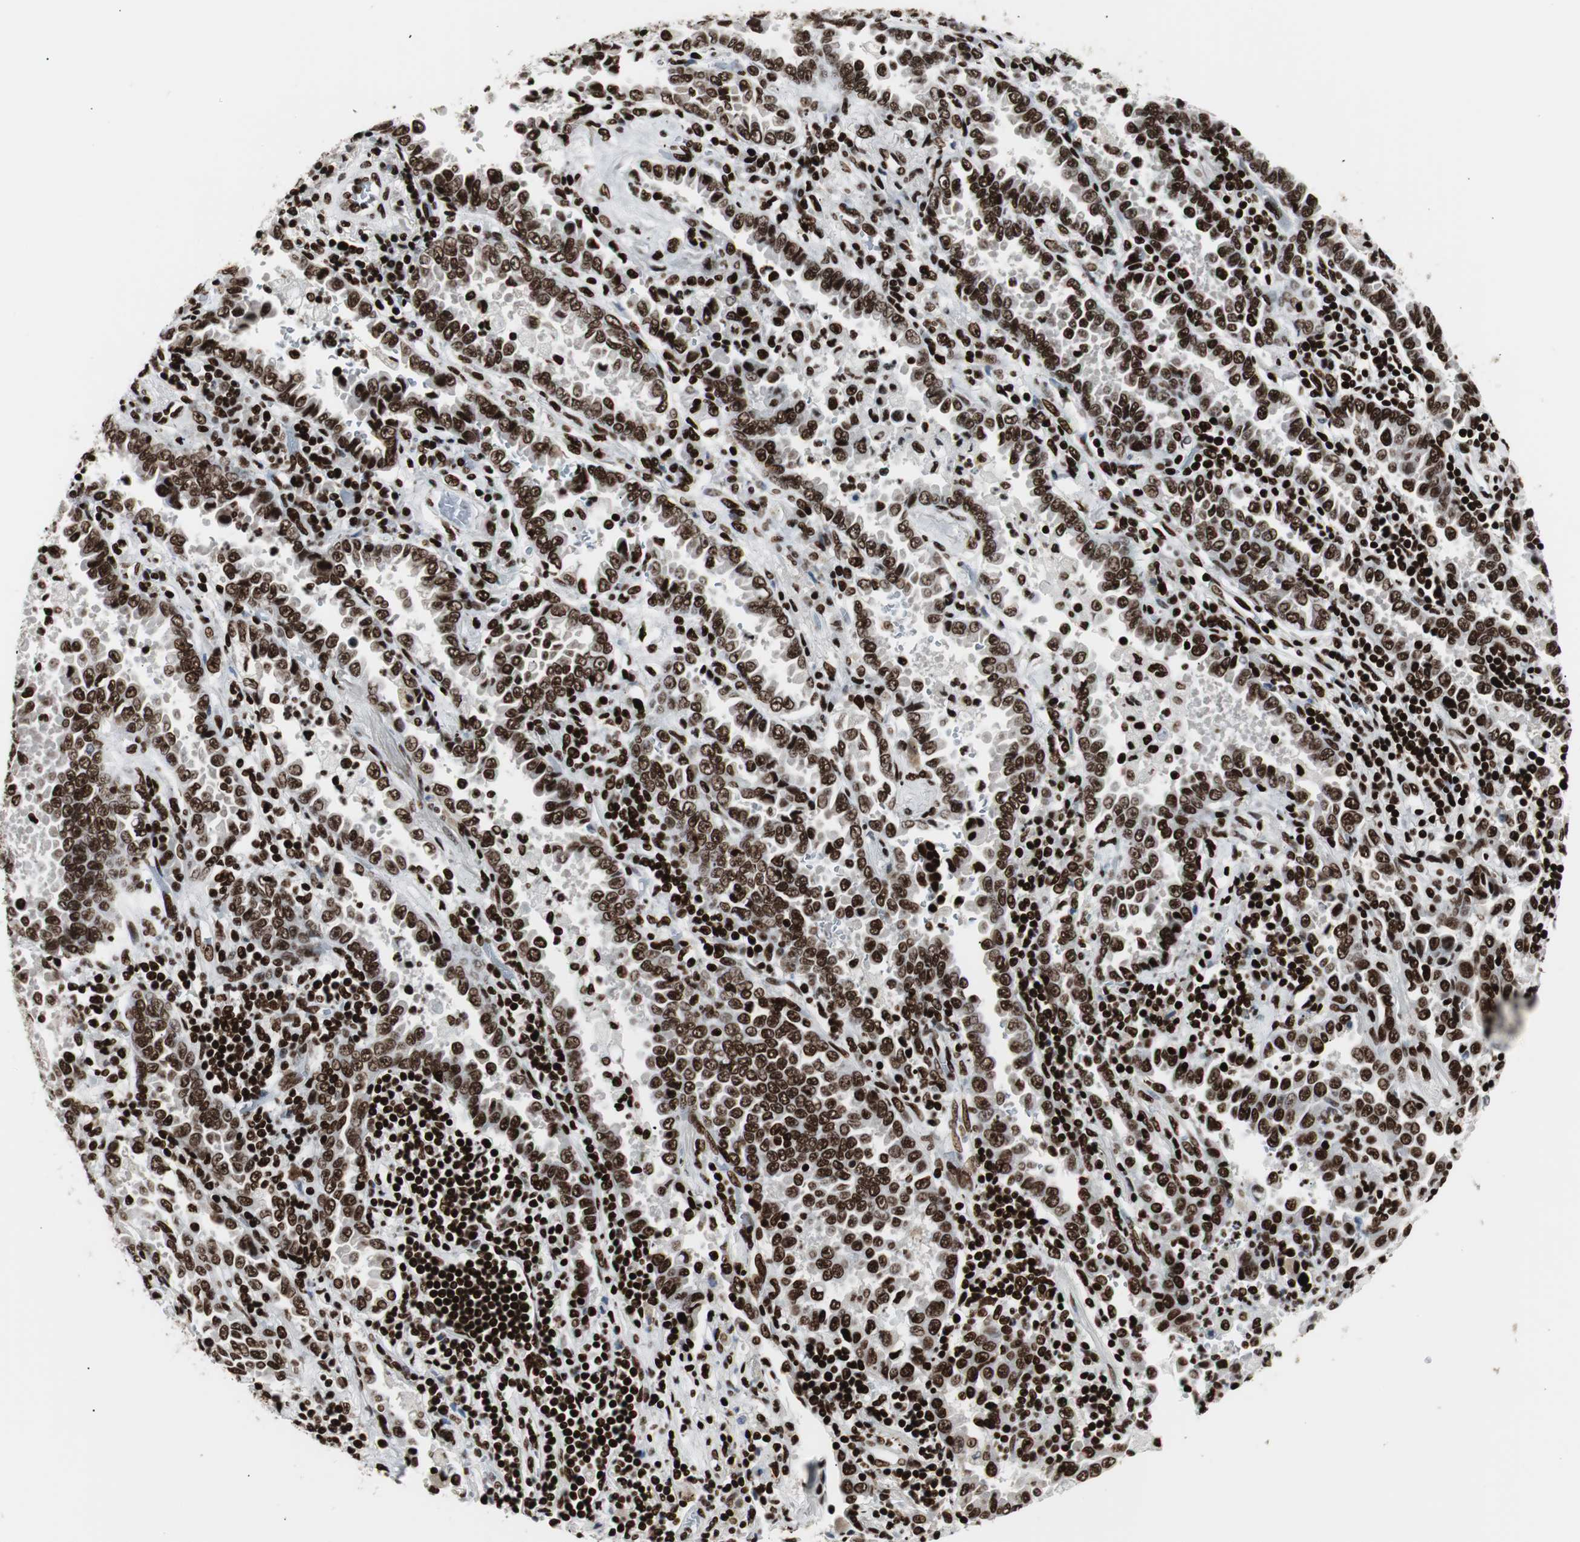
{"staining": {"intensity": "strong", "quantity": ">75%", "location": "nuclear"}, "tissue": "lung cancer", "cell_type": "Tumor cells", "image_type": "cancer", "snomed": [{"axis": "morphology", "description": "Normal tissue, NOS"}, {"axis": "morphology", "description": "Inflammation, NOS"}, {"axis": "morphology", "description": "Adenocarcinoma, NOS"}, {"axis": "topography", "description": "Lung"}], "caption": "Protein expression analysis of adenocarcinoma (lung) exhibits strong nuclear staining in approximately >75% of tumor cells.", "gene": "MTA2", "patient": {"sex": "female", "age": 64}}